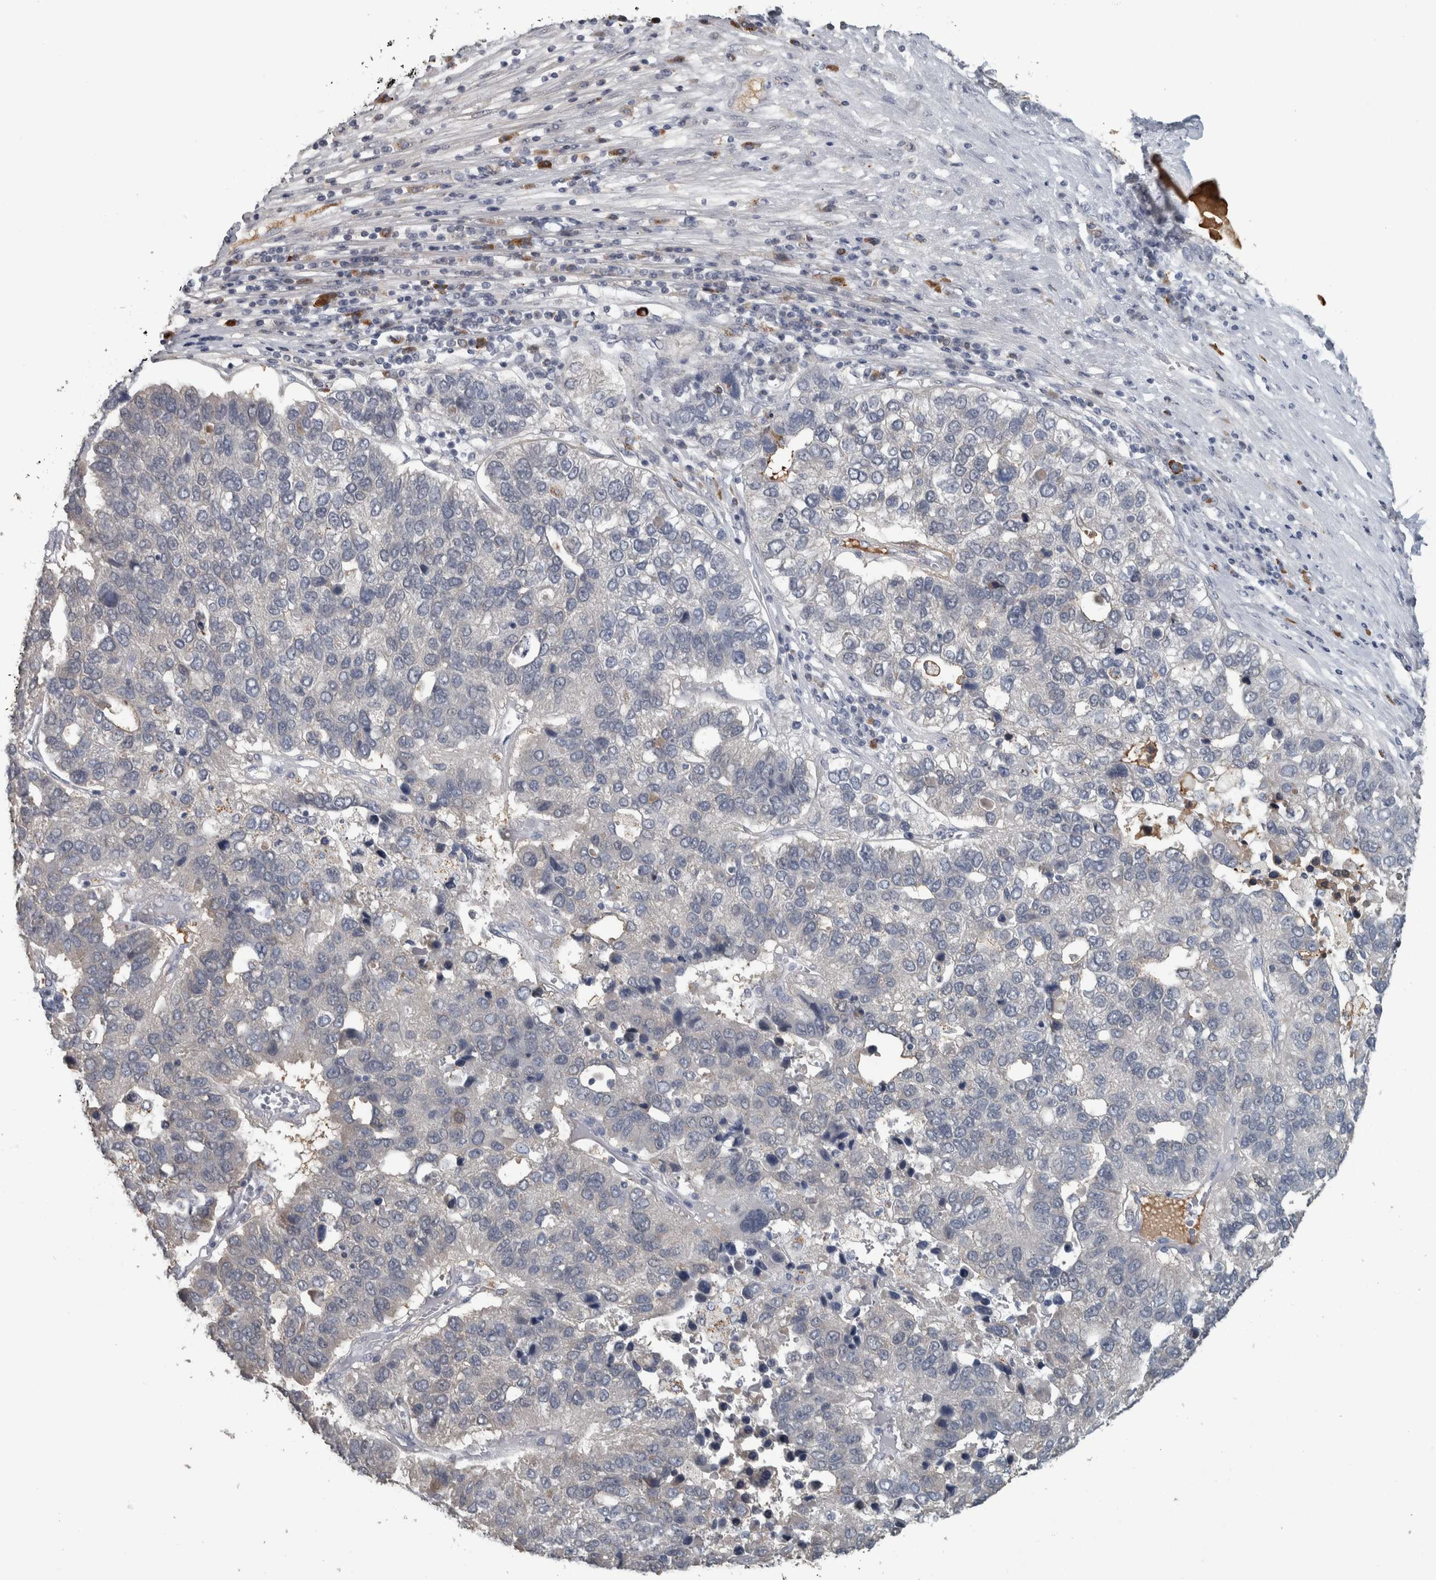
{"staining": {"intensity": "negative", "quantity": "none", "location": "none"}, "tissue": "pancreatic cancer", "cell_type": "Tumor cells", "image_type": "cancer", "snomed": [{"axis": "morphology", "description": "Adenocarcinoma, NOS"}, {"axis": "topography", "description": "Pancreas"}], "caption": "Protein analysis of adenocarcinoma (pancreatic) exhibits no significant staining in tumor cells.", "gene": "CAVIN4", "patient": {"sex": "female", "age": 61}}